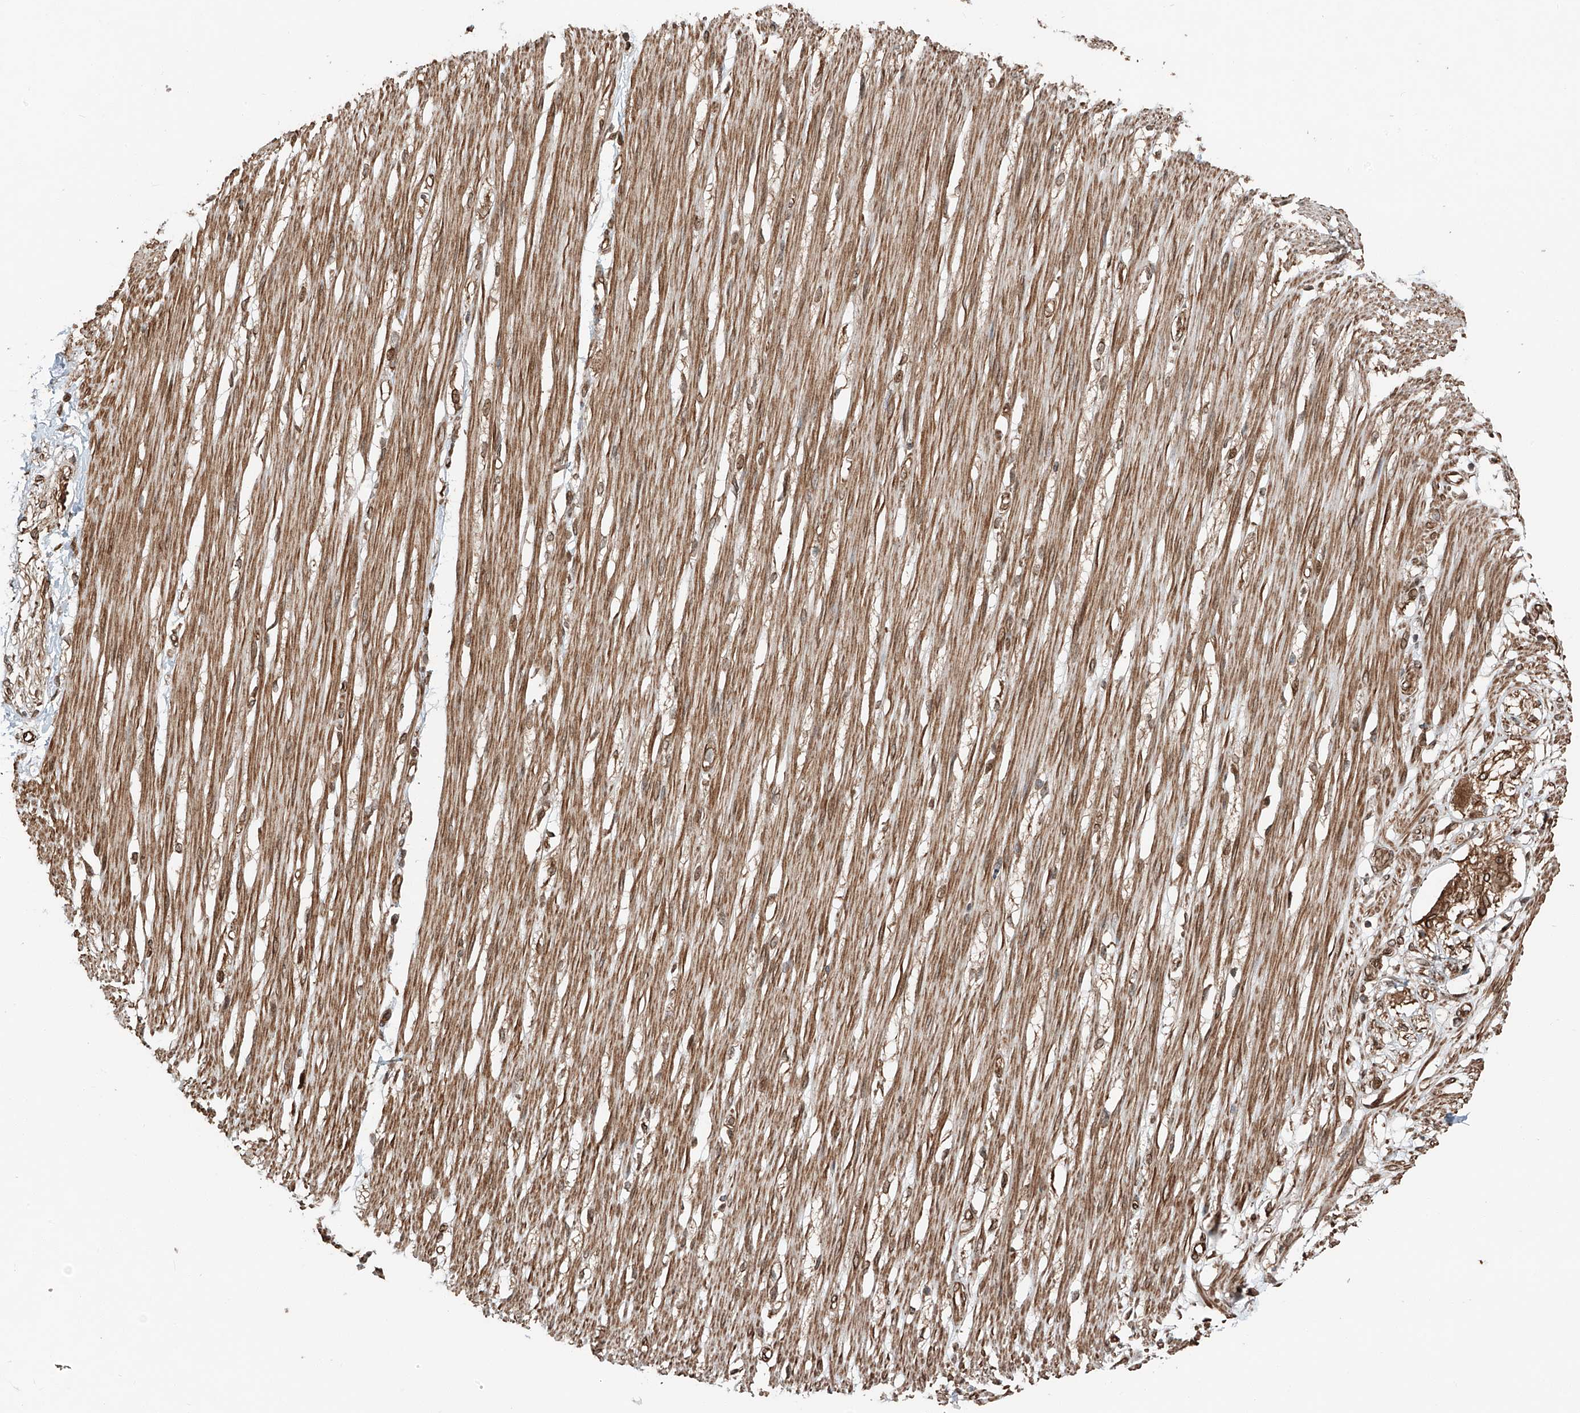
{"staining": {"intensity": "moderate", "quantity": ">75%", "location": "cytoplasmic/membranous"}, "tissue": "smooth muscle", "cell_type": "Smooth muscle cells", "image_type": "normal", "snomed": [{"axis": "morphology", "description": "Normal tissue, NOS"}, {"axis": "morphology", "description": "Adenocarcinoma, NOS"}, {"axis": "topography", "description": "Colon"}, {"axis": "topography", "description": "Peripheral nerve tissue"}], "caption": "Protein analysis of benign smooth muscle shows moderate cytoplasmic/membranous positivity in approximately >75% of smooth muscle cells. (DAB IHC with brightfield microscopy, high magnification).", "gene": "CEP162", "patient": {"sex": "male", "age": 14}}